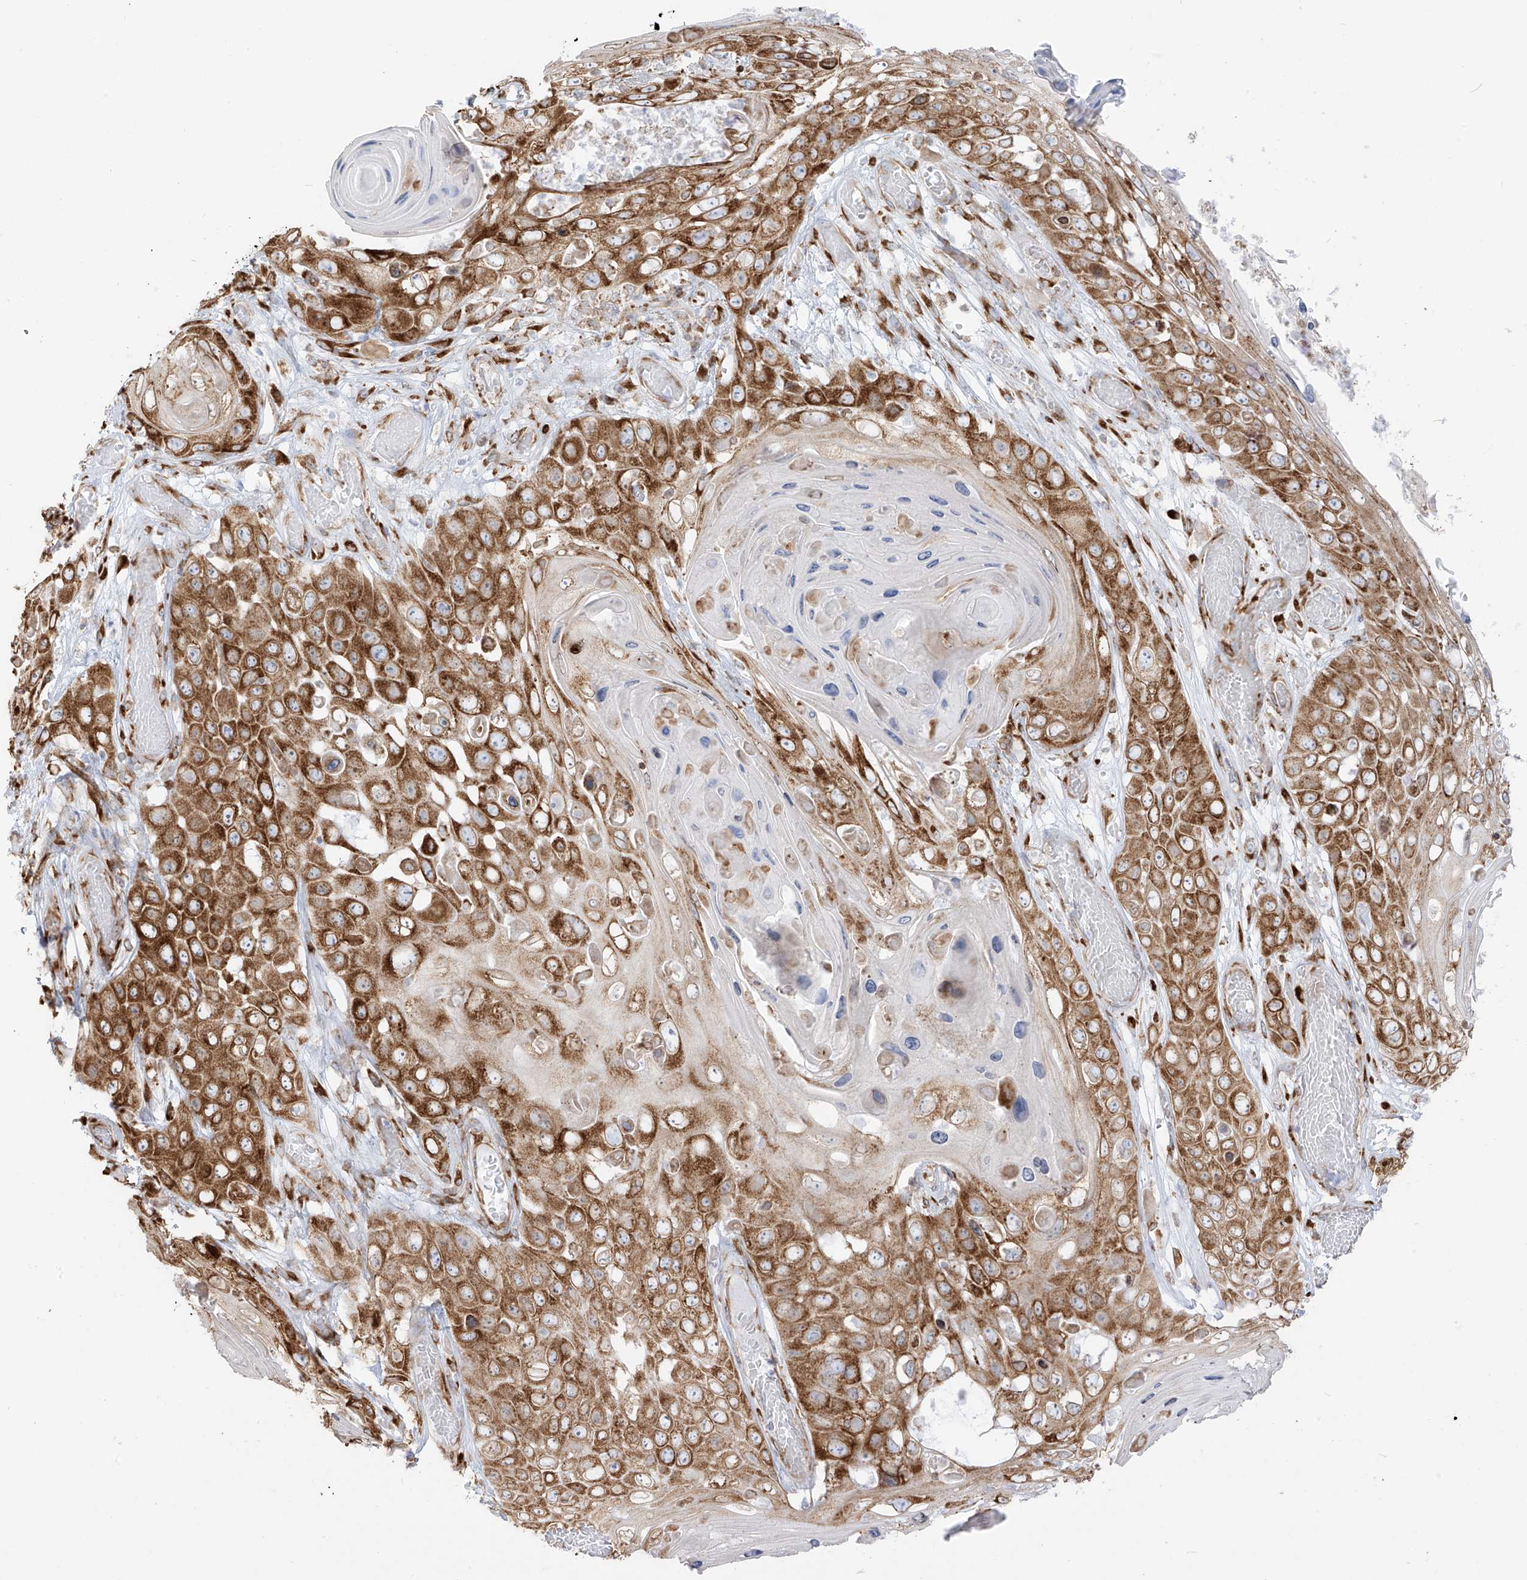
{"staining": {"intensity": "moderate", "quantity": "25%-75%", "location": "cytoplasmic/membranous"}, "tissue": "skin cancer", "cell_type": "Tumor cells", "image_type": "cancer", "snomed": [{"axis": "morphology", "description": "Squamous cell carcinoma, NOS"}, {"axis": "topography", "description": "Skin"}], "caption": "Skin cancer (squamous cell carcinoma) stained for a protein displays moderate cytoplasmic/membranous positivity in tumor cells.", "gene": "LRRC59", "patient": {"sex": "male", "age": 55}}